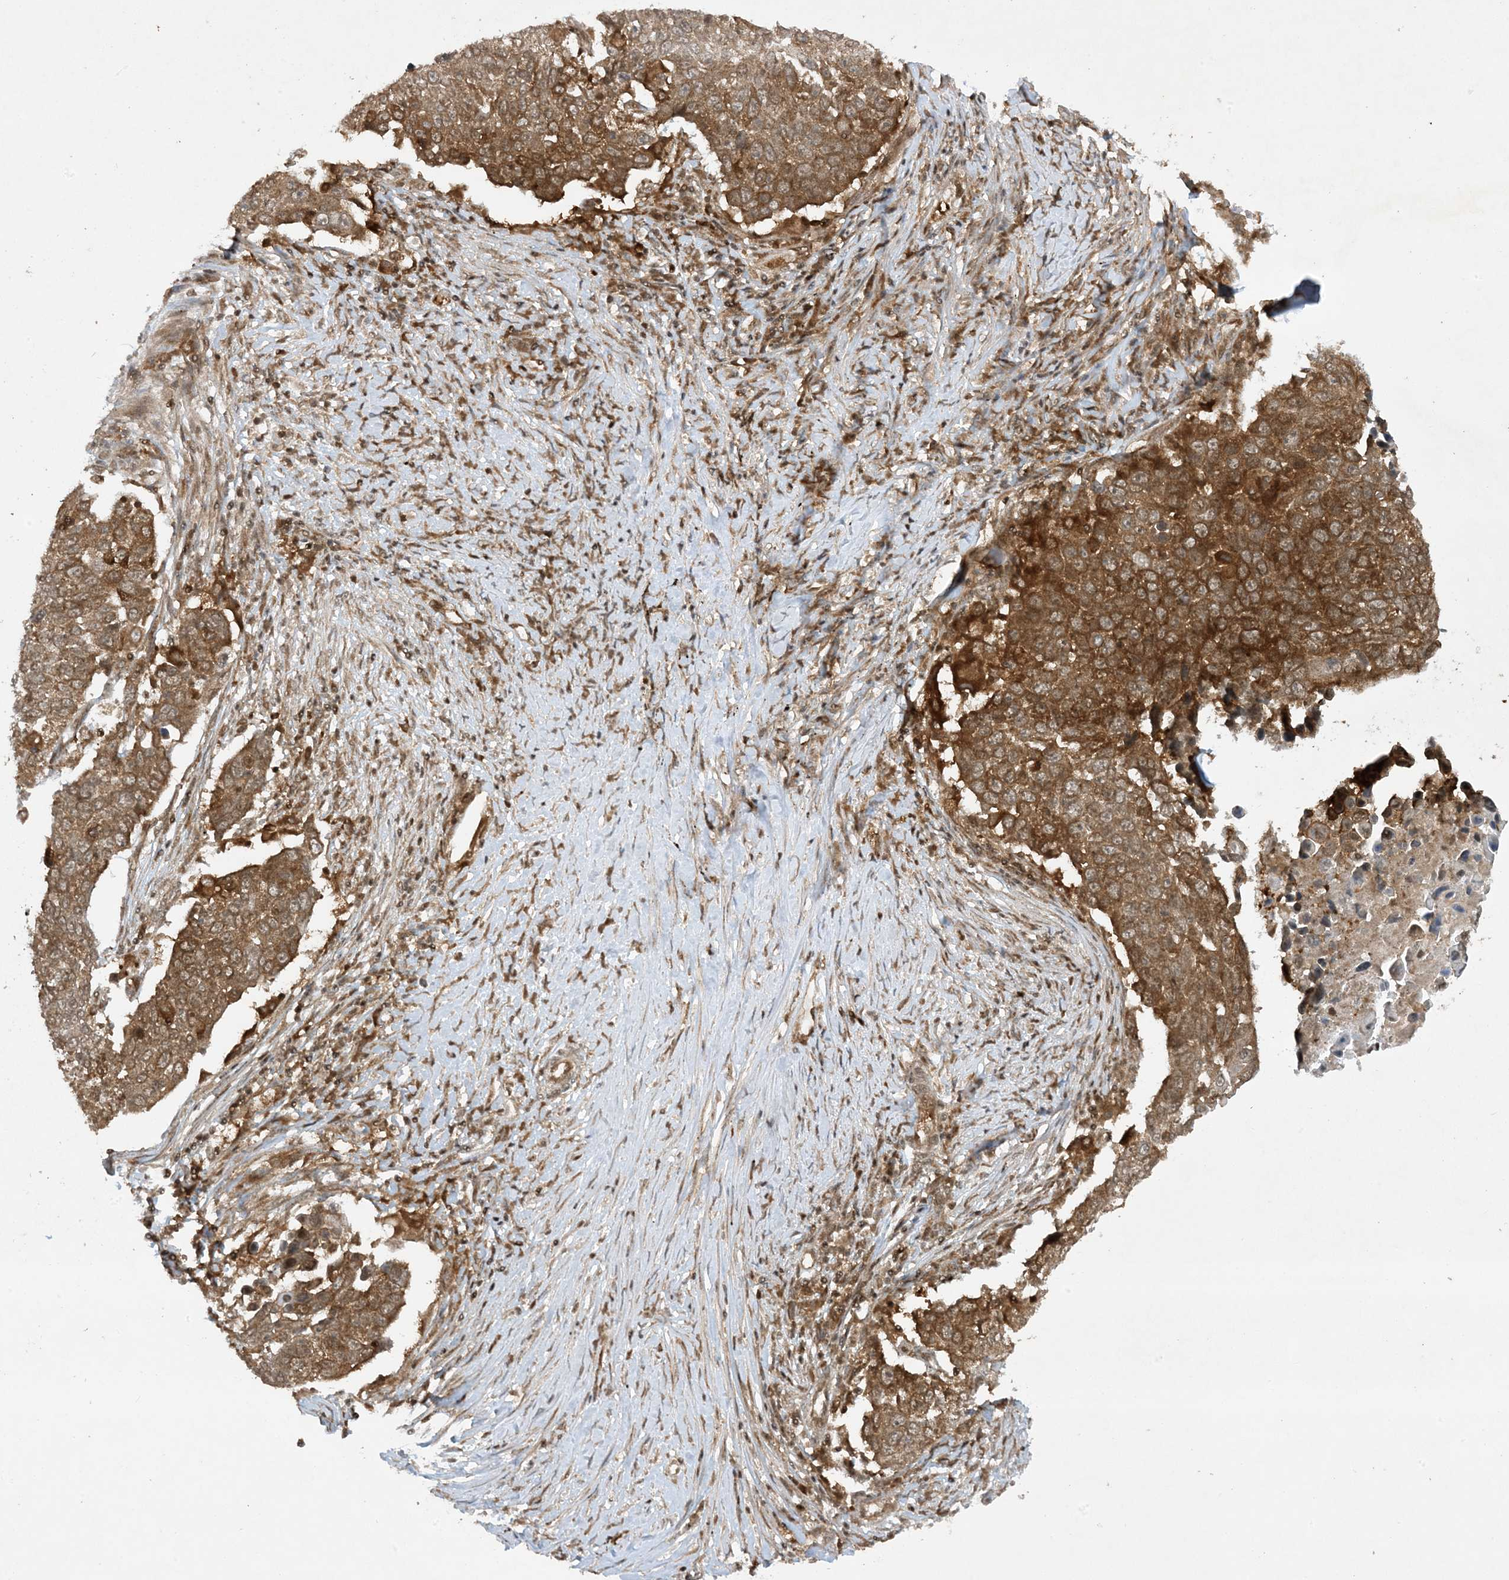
{"staining": {"intensity": "moderate", "quantity": ">75%", "location": "cytoplasmic/membranous"}, "tissue": "lung cancer", "cell_type": "Tumor cells", "image_type": "cancer", "snomed": [{"axis": "morphology", "description": "Squamous cell carcinoma, NOS"}, {"axis": "topography", "description": "Lung"}], "caption": "A brown stain labels moderate cytoplasmic/membranous staining of a protein in squamous cell carcinoma (lung) tumor cells. Using DAB (brown) and hematoxylin (blue) stains, captured at high magnification using brightfield microscopy.", "gene": "CERT1", "patient": {"sex": "male", "age": 66}}